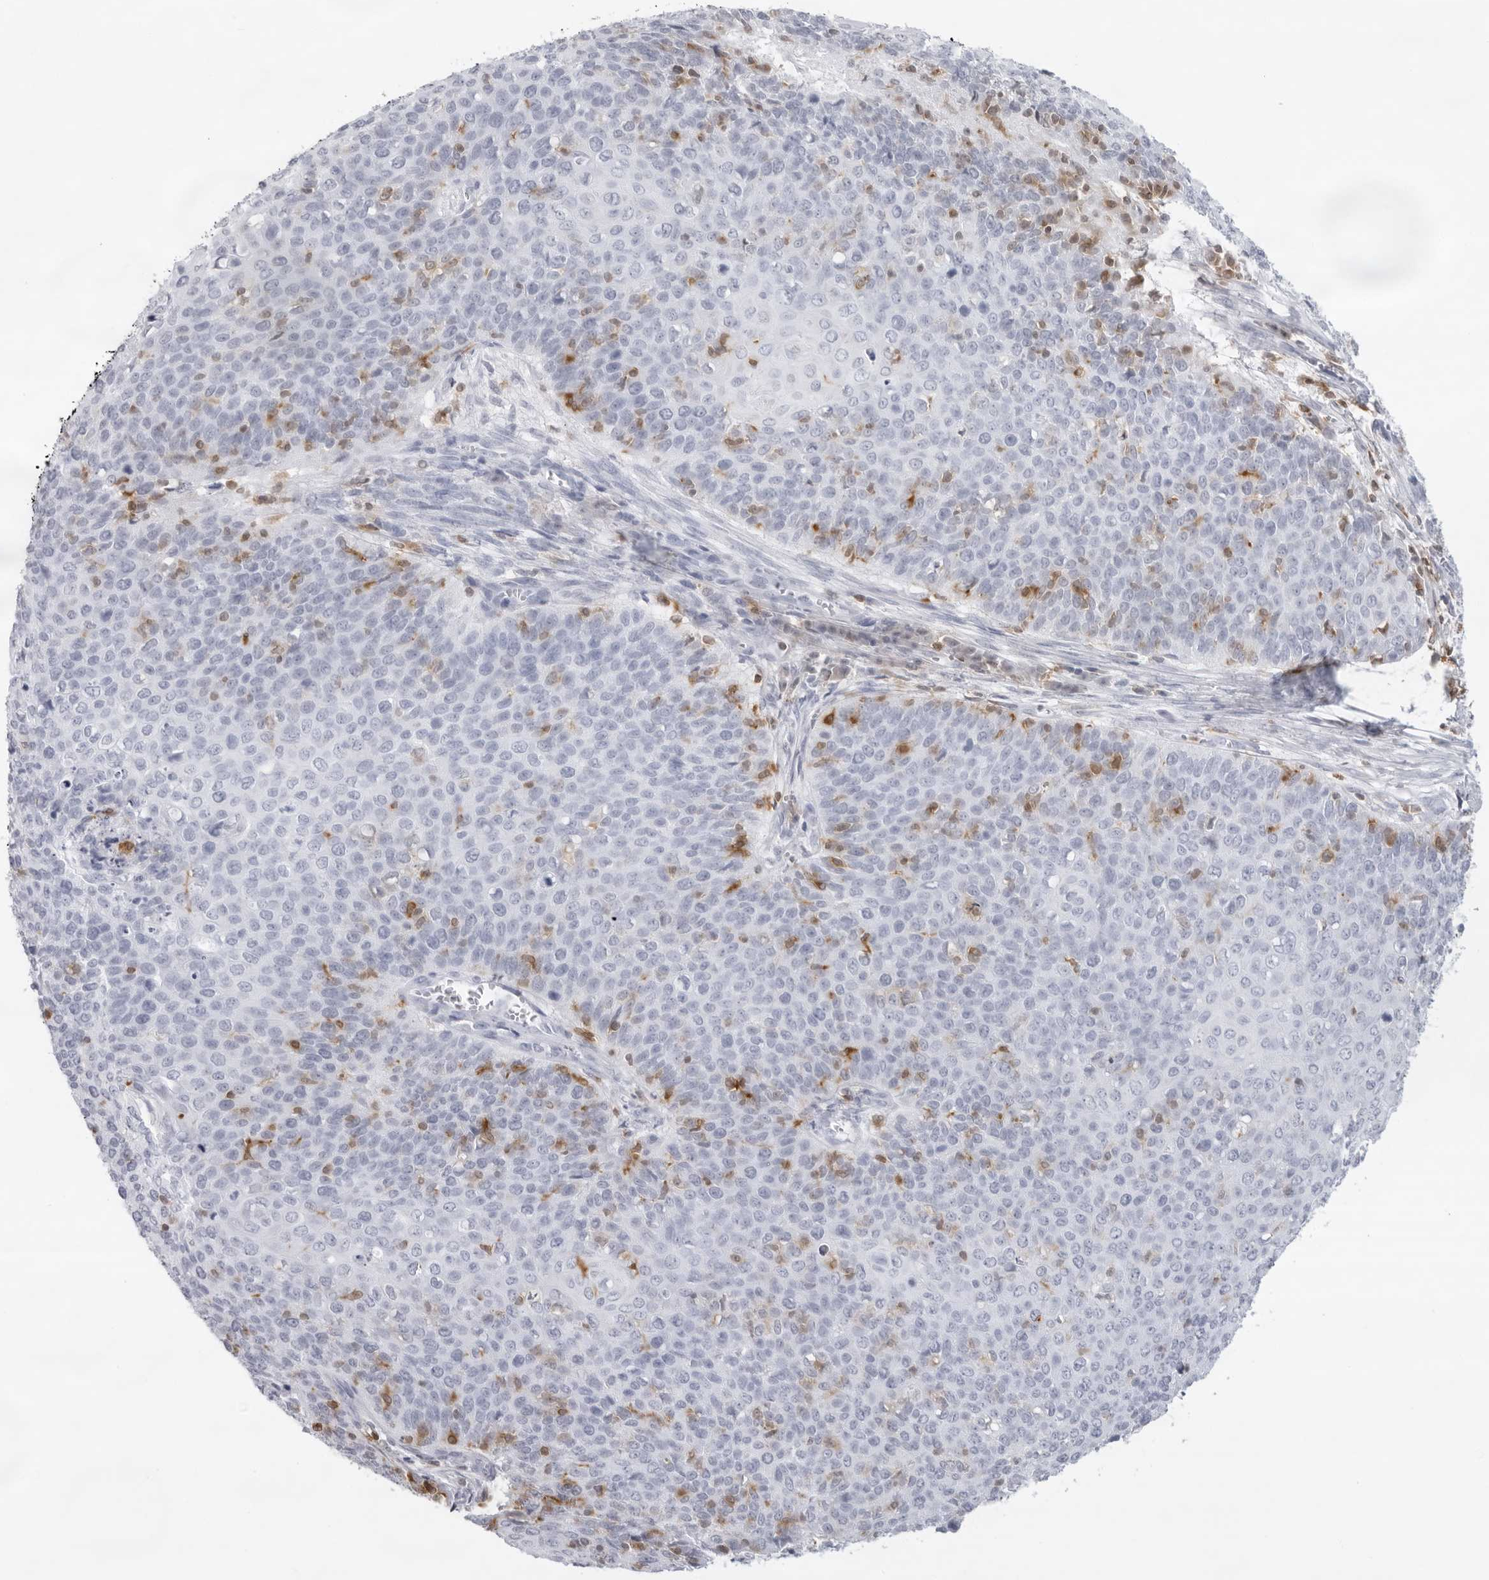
{"staining": {"intensity": "negative", "quantity": "none", "location": "none"}, "tissue": "cervical cancer", "cell_type": "Tumor cells", "image_type": "cancer", "snomed": [{"axis": "morphology", "description": "Squamous cell carcinoma, NOS"}, {"axis": "topography", "description": "Cervix"}], "caption": "Histopathology image shows no significant protein positivity in tumor cells of squamous cell carcinoma (cervical).", "gene": "FMNL1", "patient": {"sex": "female", "age": 39}}